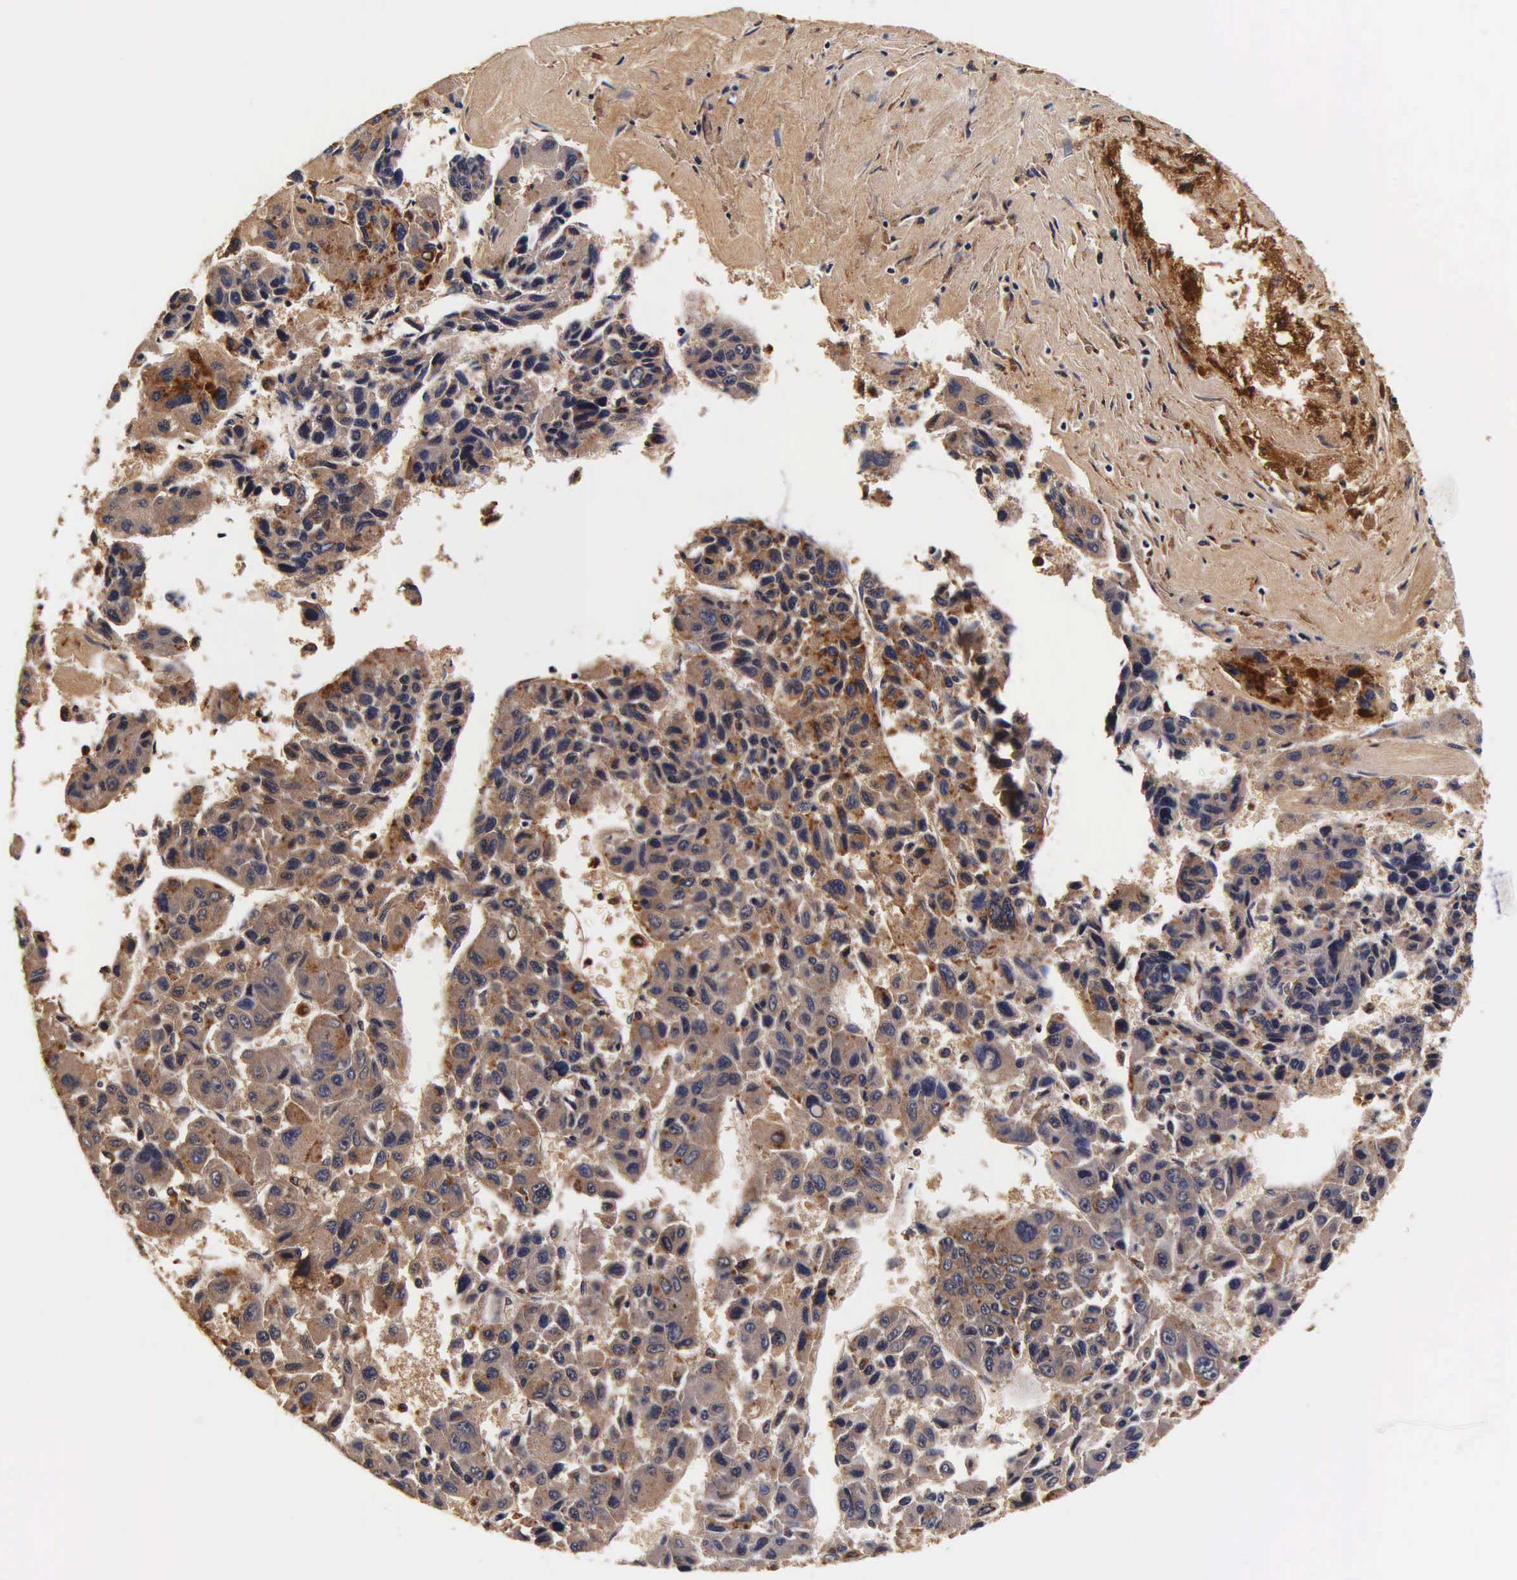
{"staining": {"intensity": "strong", "quantity": ">75%", "location": "cytoplasmic/membranous"}, "tissue": "liver cancer", "cell_type": "Tumor cells", "image_type": "cancer", "snomed": [{"axis": "morphology", "description": "Carcinoma, Hepatocellular, NOS"}, {"axis": "topography", "description": "Liver"}], "caption": "Immunohistochemistry (IHC) micrograph of liver cancer stained for a protein (brown), which shows high levels of strong cytoplasmic/membranous positivity in about >75% of tumor cells.", "gene": "CTSB", "patient": {"sex": "male", "age": 64}}